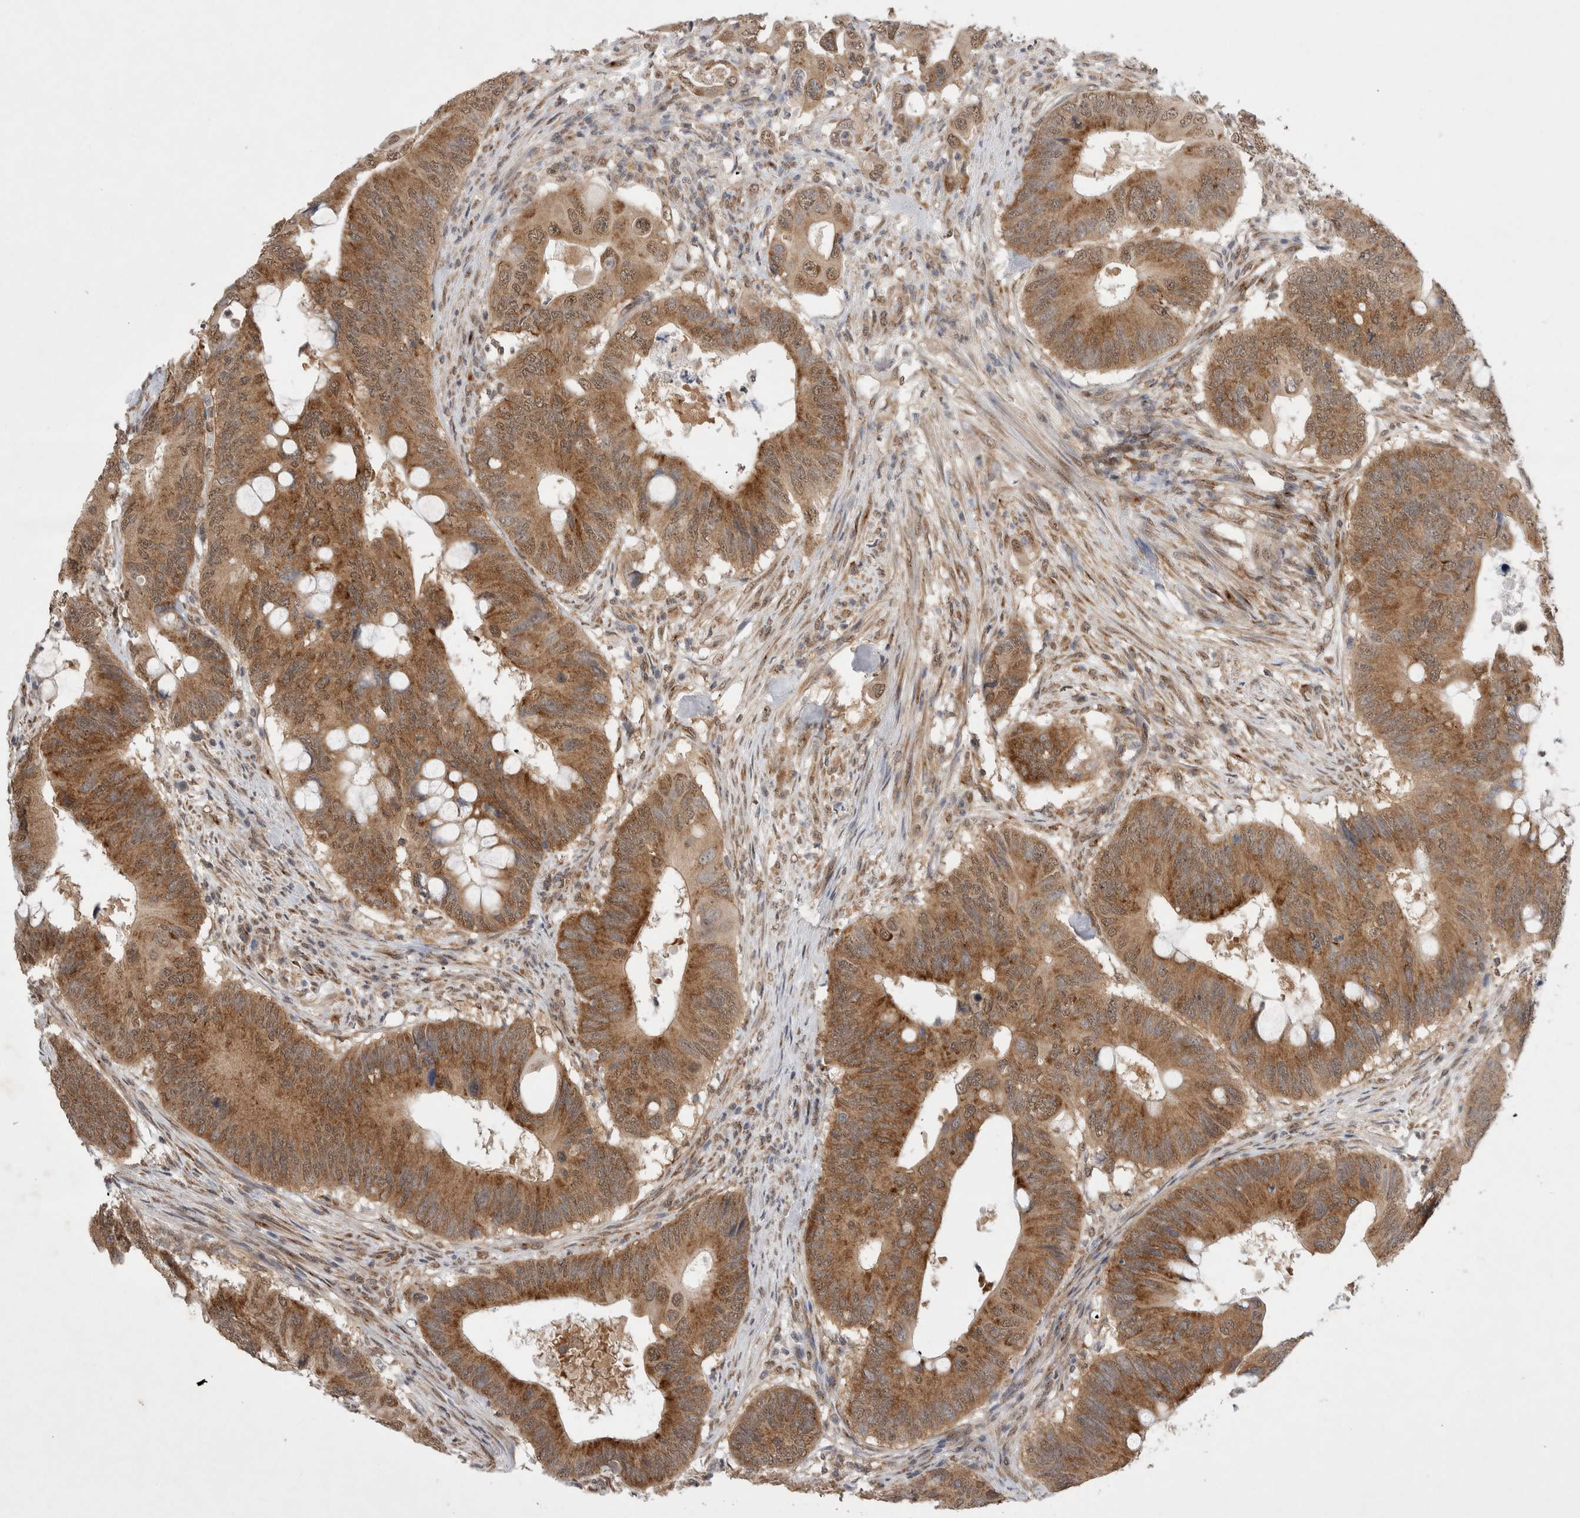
{"staining": {"intensity": "moderate", "quantity": ">75%", "location": "cytoplasmic/membranous,nuclear"}, "tissue": "colorectal cancer", "cell_type": "Tumor cells", "image_type": "cancer", "snomed": [{"axis": "morphology", "description": "Adenocarcinoma, NOS"}, {"axis": "topography", "description": "Colon"}], "caption": "DAB (3,3'-diaminobenzidine) immunohistochemical staining of human colorectal adenocarcinoma exhibits moderate cytoplasmic/membranous and nuclear protein staining in about >75% of tumor cells.", "gene": "WIPF2", "patient": {"sex": "male", "age": 71}}